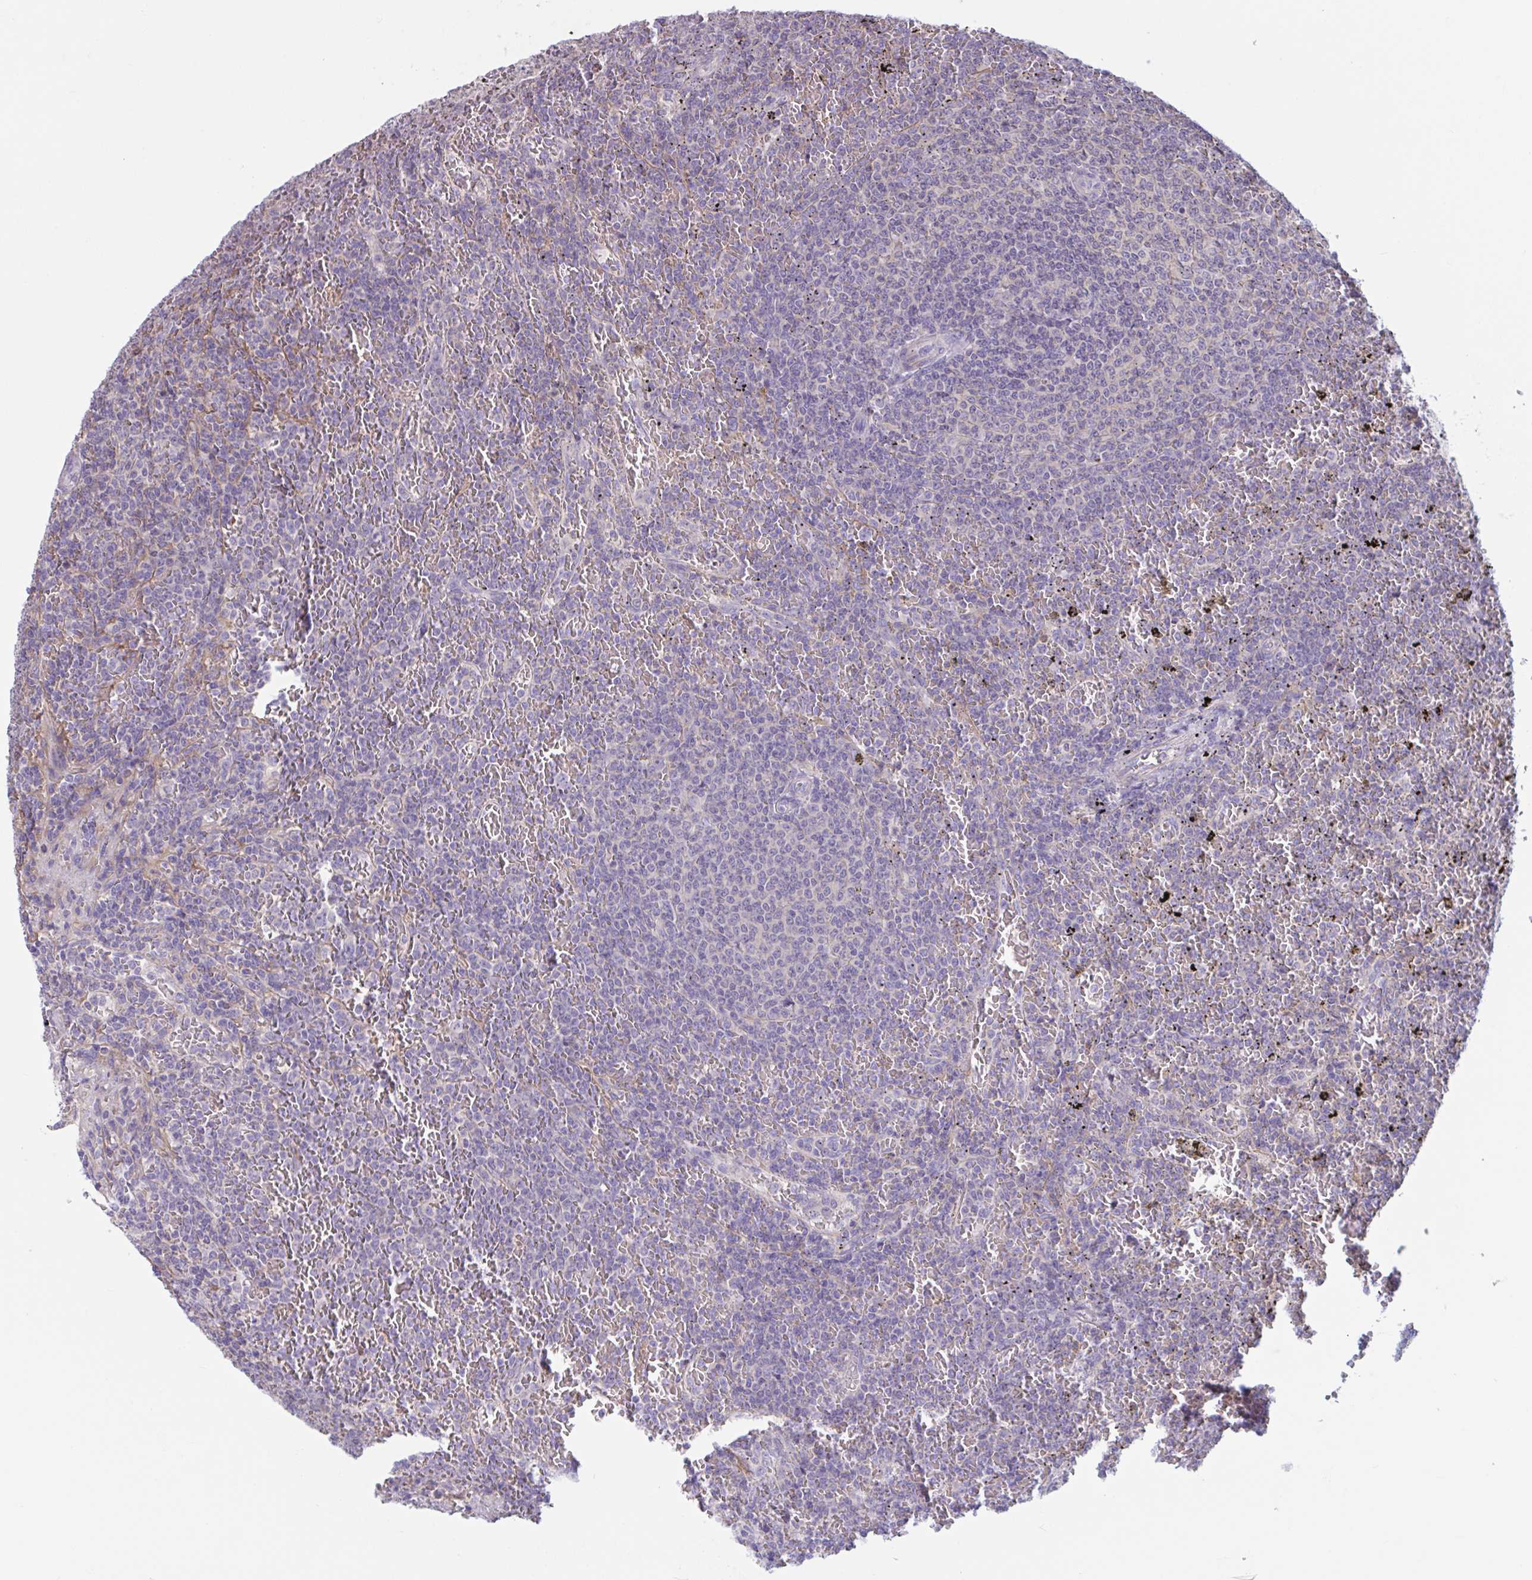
{"staining": {"intensity": "negative", "quantity": "none", "location": "none"}, "tissue": "lymphoma", "cell_type": "Tumor cells", "image_type": "cancer", "snomed": [{"axis": "morphology", "description": "Malignant lymphoma, non-Hodgkin's type, Low grade"}, {"axis": "topography", "description": "Spleen"}], "caption": "DAB (3,3'-diaminobenzidine) immunohistochemical staining of malignant lymphoma, non-Hodgkin's type (low-grade) reveals no significant positivity in tumor cells.", "gene": "WNT9B", "patient": {"sex": "female", "age": 77}}